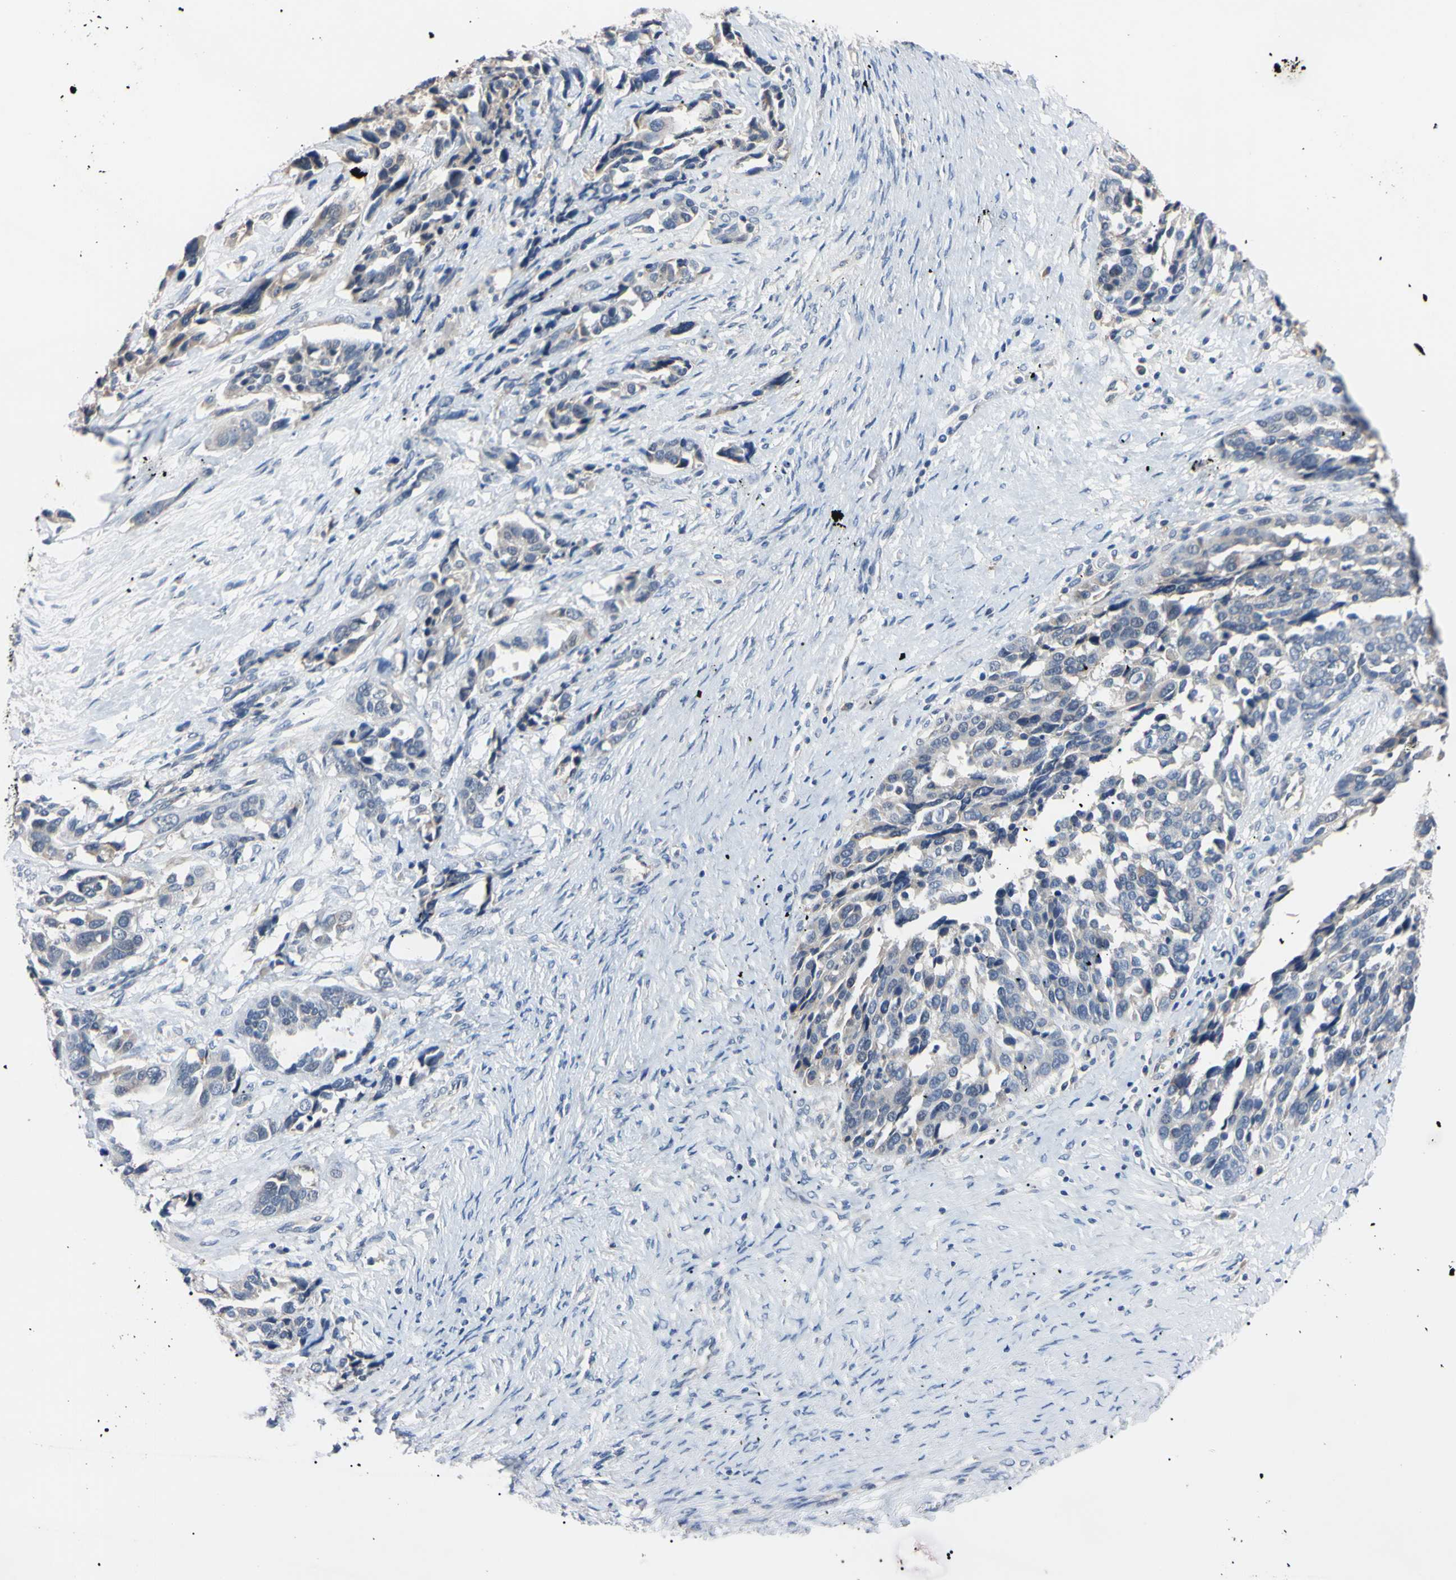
{"staining": {"intensity": "negative", "quantity": "none", "location": "none"}, "tissue": "ovarian cancer", "cell_type": "Tumor cells", "image_type": "cancer", "snomed": [{"axis": "morphology", "description": "Cystadenocarcinoma, serous, NOS"}, {"axis": "topography", "description": "Ovary"}], "caption": "This is an IHC image of ovarian cancer (serous cystadenocarcinoma). There is no expression in tumor cells.", "gene": "PNKD", "patient": {"sex": "female", "age": 44}}